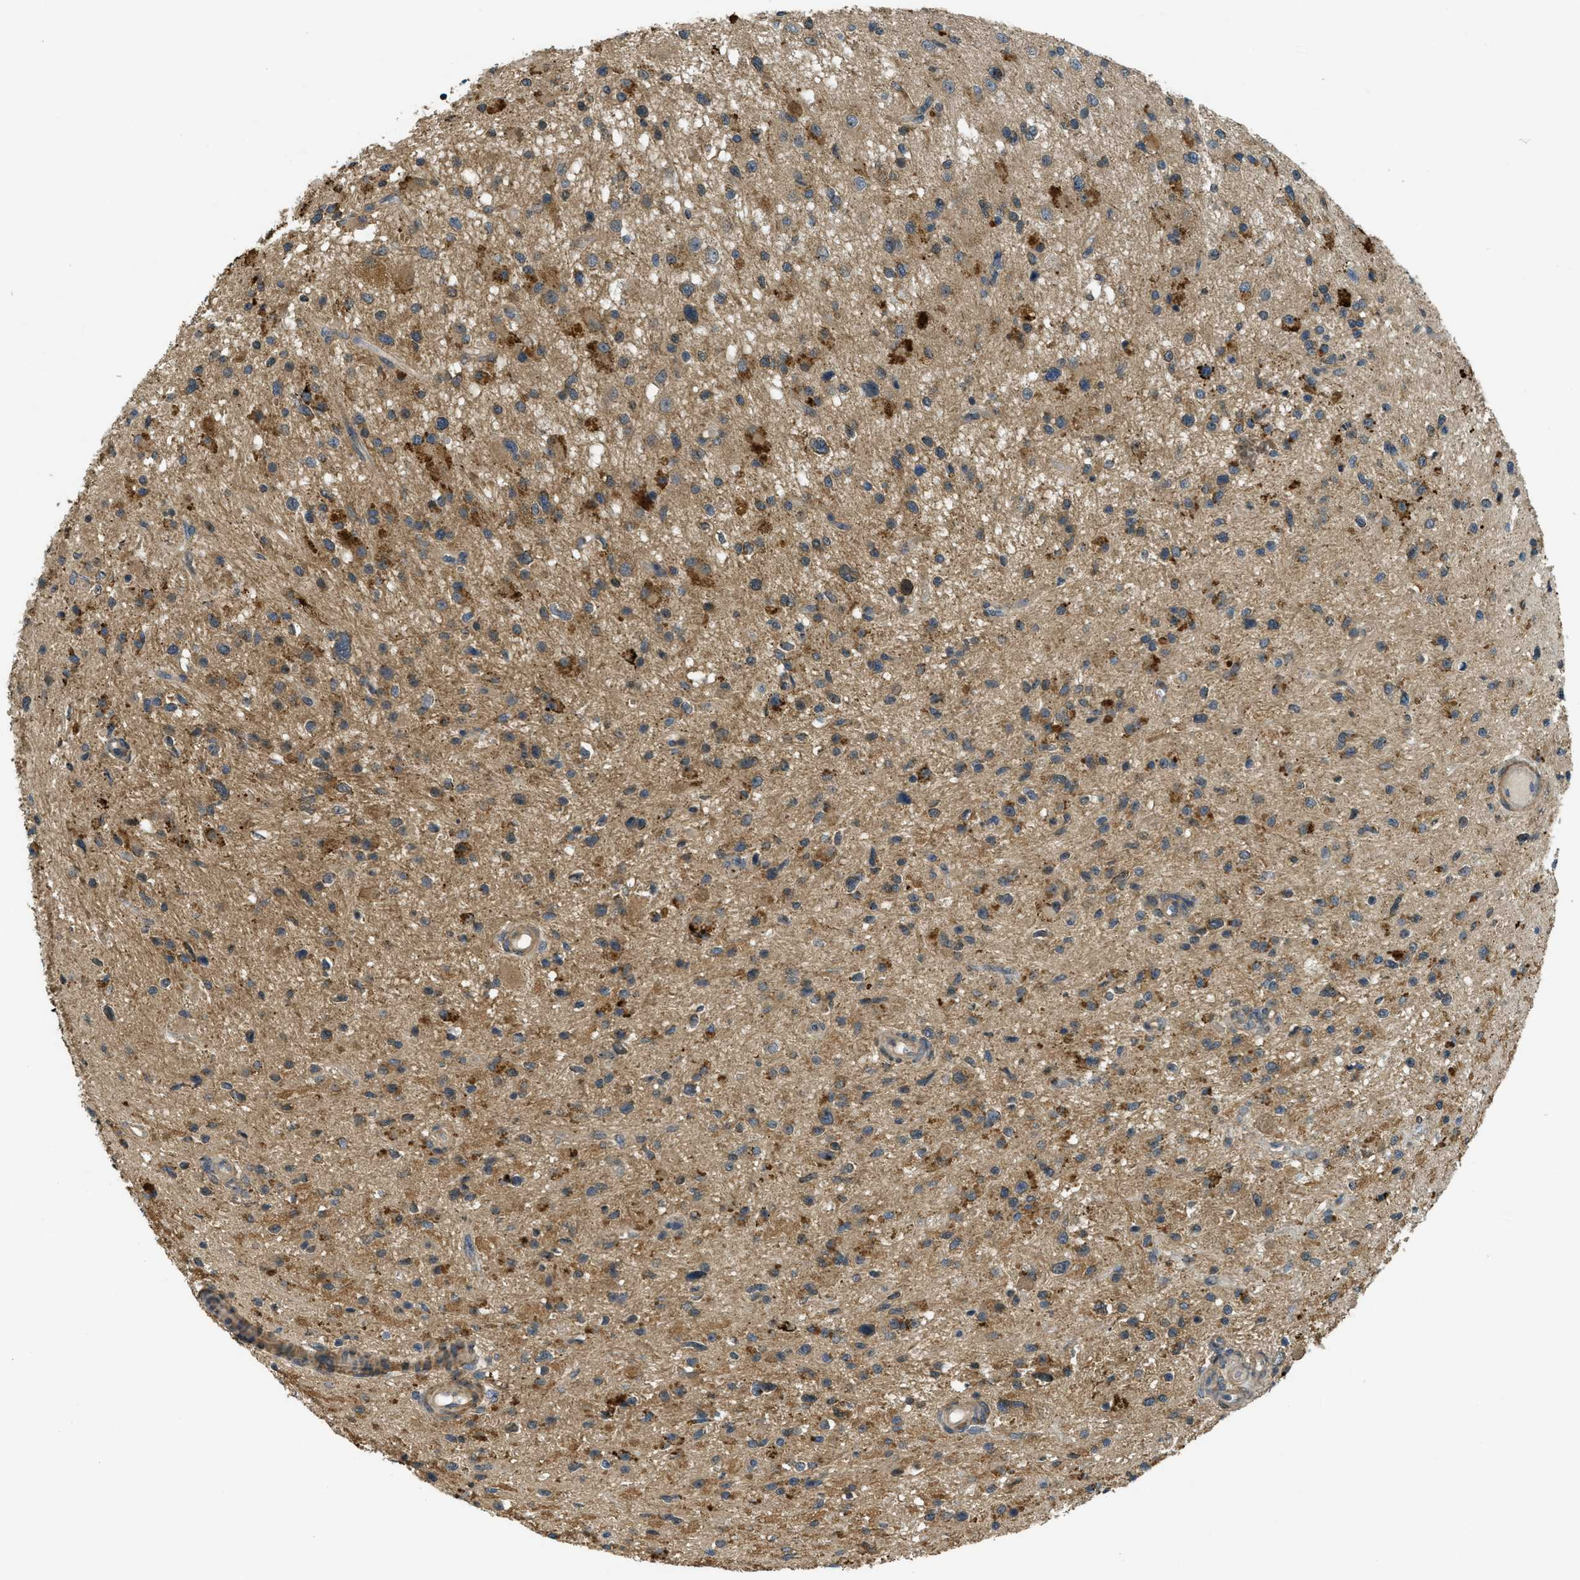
{"staining": {"intensity": "moderate", "quantity": ">75%", "location": "cytoplasmic/membranous"}, "tissue": "glioma", "cell_type": "Tumor cells", "image_type": "cancer", "snomed": [{"axis": "morphology", "description": "Glioma, malignant, High grade"}, {"axis": "topography", "description": "Brain"}], "caption": "This is a photomicrograph of IHC staining of glioma, which shows moderate expression in the cytoplasmic/membranous of tumor cells.", "gene": "CDKN2C", "patient": {"sex": "male", "age": 33}}